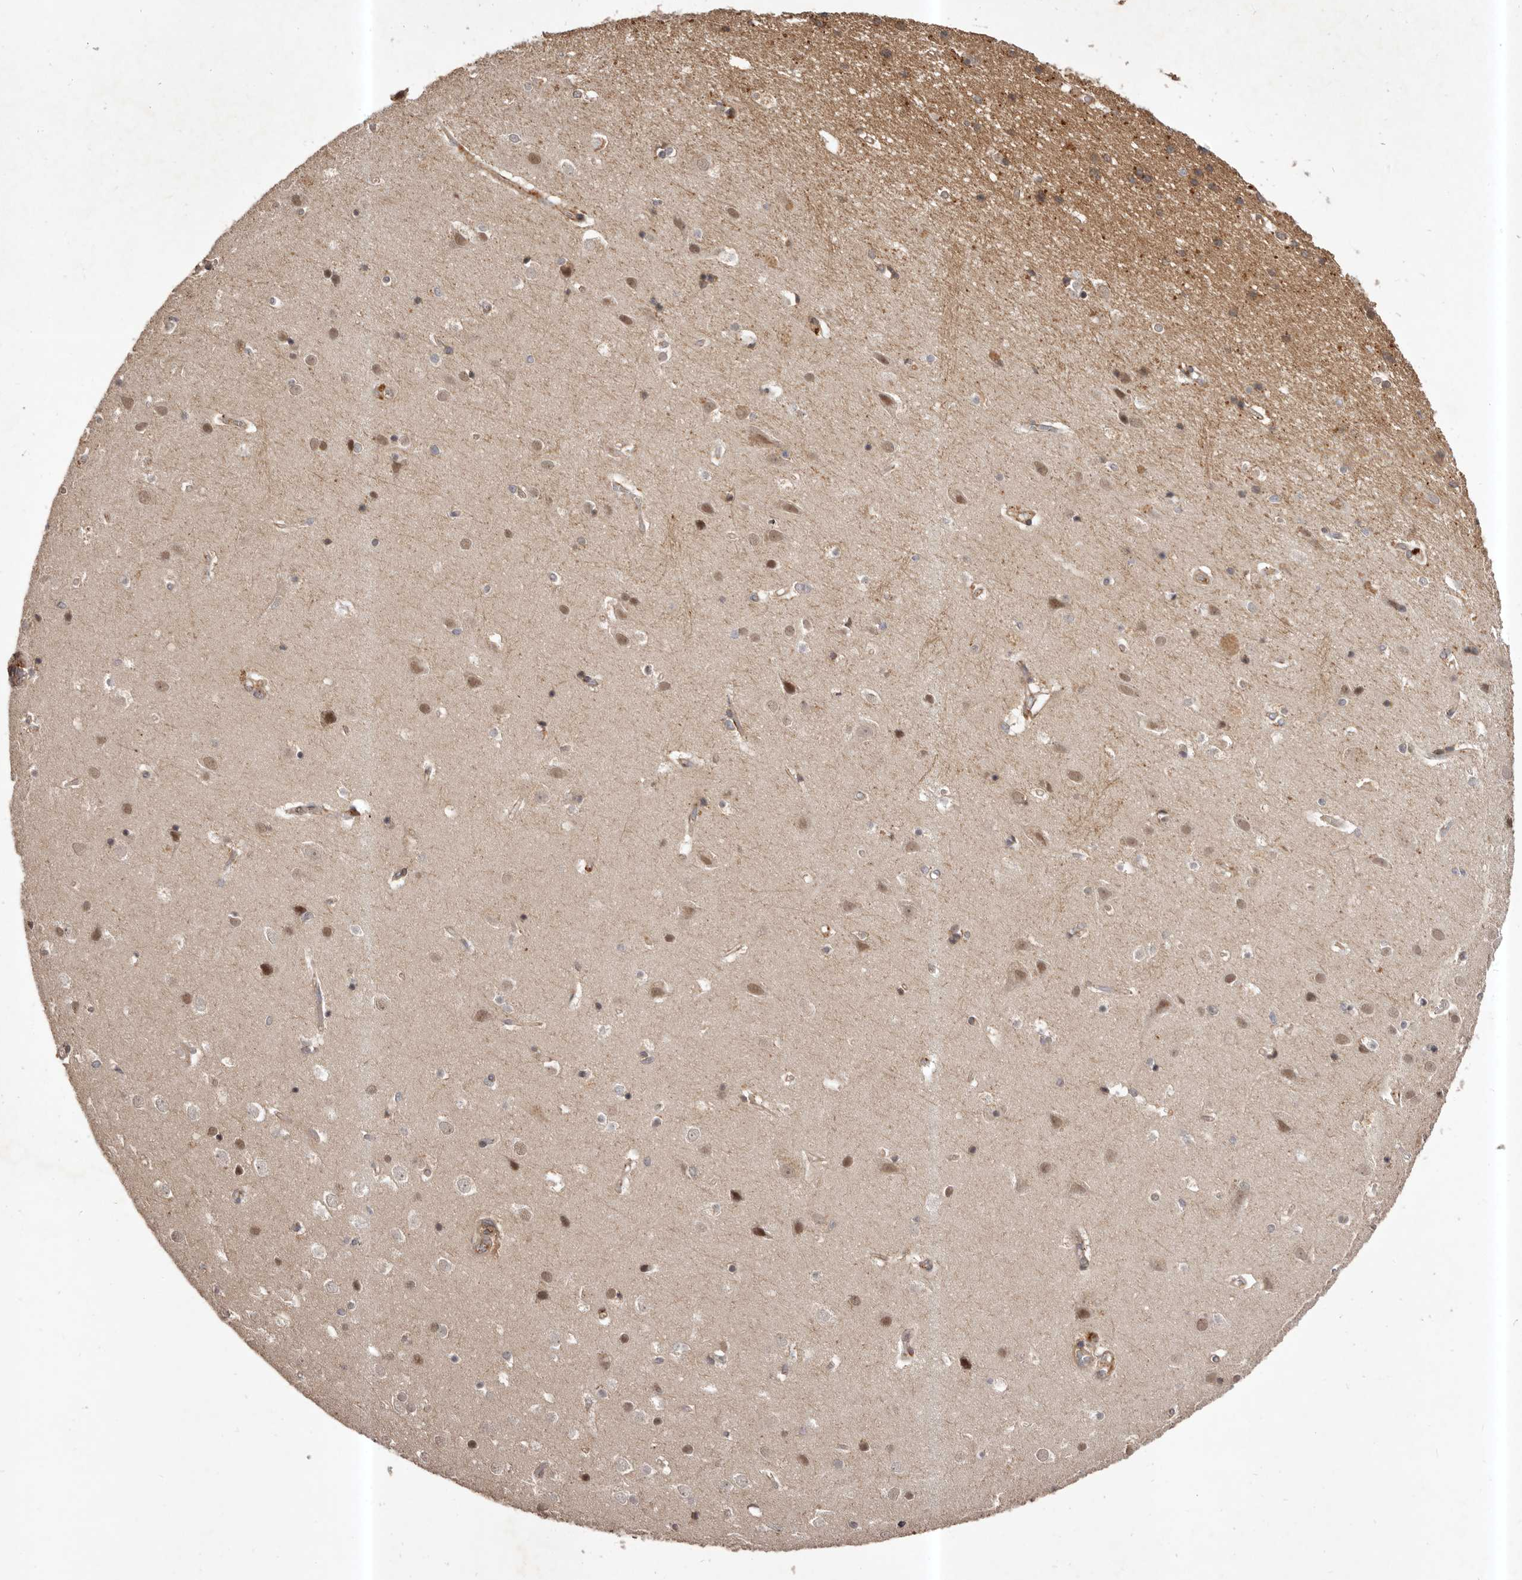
{"staining": {"intensity": "negative", "quantity": "none", "location": "none"}, "tissue": "cerebral cortex", "cell_type": "Endothelial cells", "image_type": "normal", "snomed": [{"axis": "morphology", "description": "Normal tissue, NOS"}, {"axis": "topography", "description": "Cerebral cortex"}], "caption": "There is no significant positivity in endothelial cells of cerebral cortex. (DAB (3,3'-diaminobenzidine) immunohistochemistry with hematoxylin counter stain).", "gene": "GLIPR2", "patient": {"sex": "male", "age": 54}}